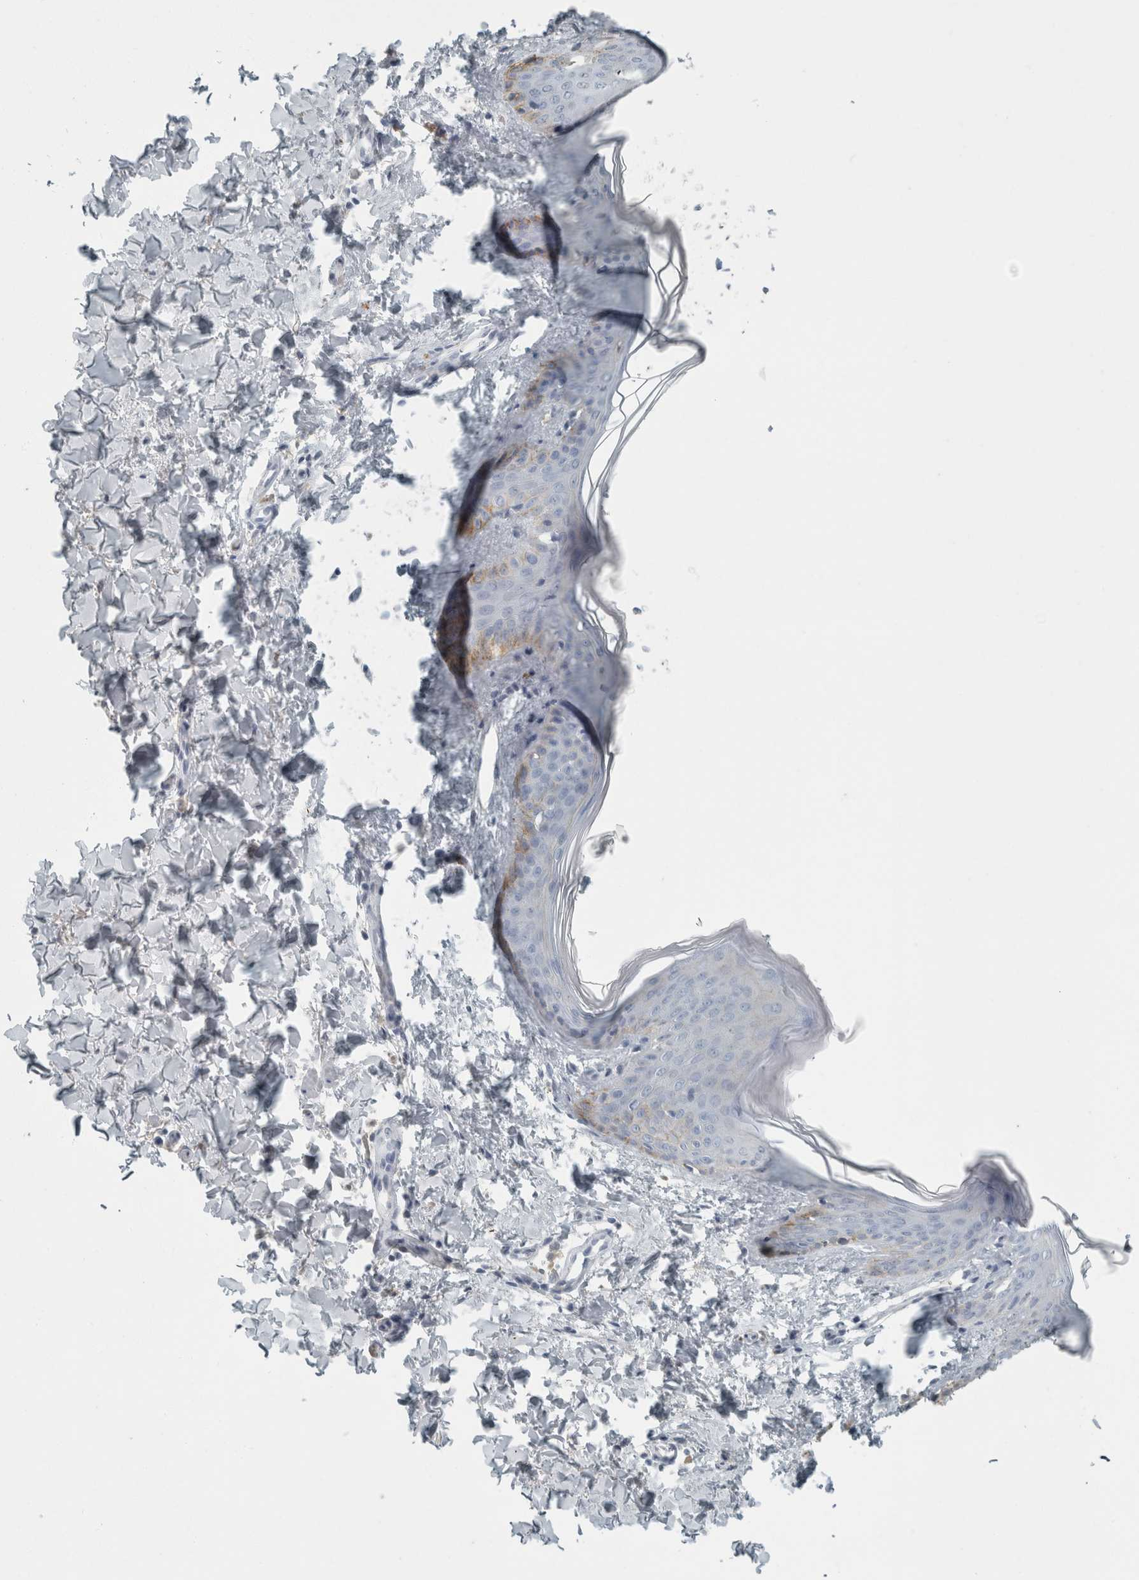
{"staining": {"intensity": "negative", "quantity": "none", "location": "none"}, "tissue": "skin", "cell_type": "Fibroblasts", "image_type": "normal", "snomed": [{"axis": "morphology", "description": "Normal tissue, NOS"}, {"axis": "topography", "description": "Skin"}], "caption": "A photomicrograph of skin stained for a protein exhibits no brown staining in fibroblasts. The staining was performed using DAB (3,3'-diaminobenzidine) to visualize the protein expression in brown, while the nuclei were stained in blue with hematoxylin (Magnification: 20x).", "gene": "CHL1", "patient": {"sex": "female", "age": 17}}